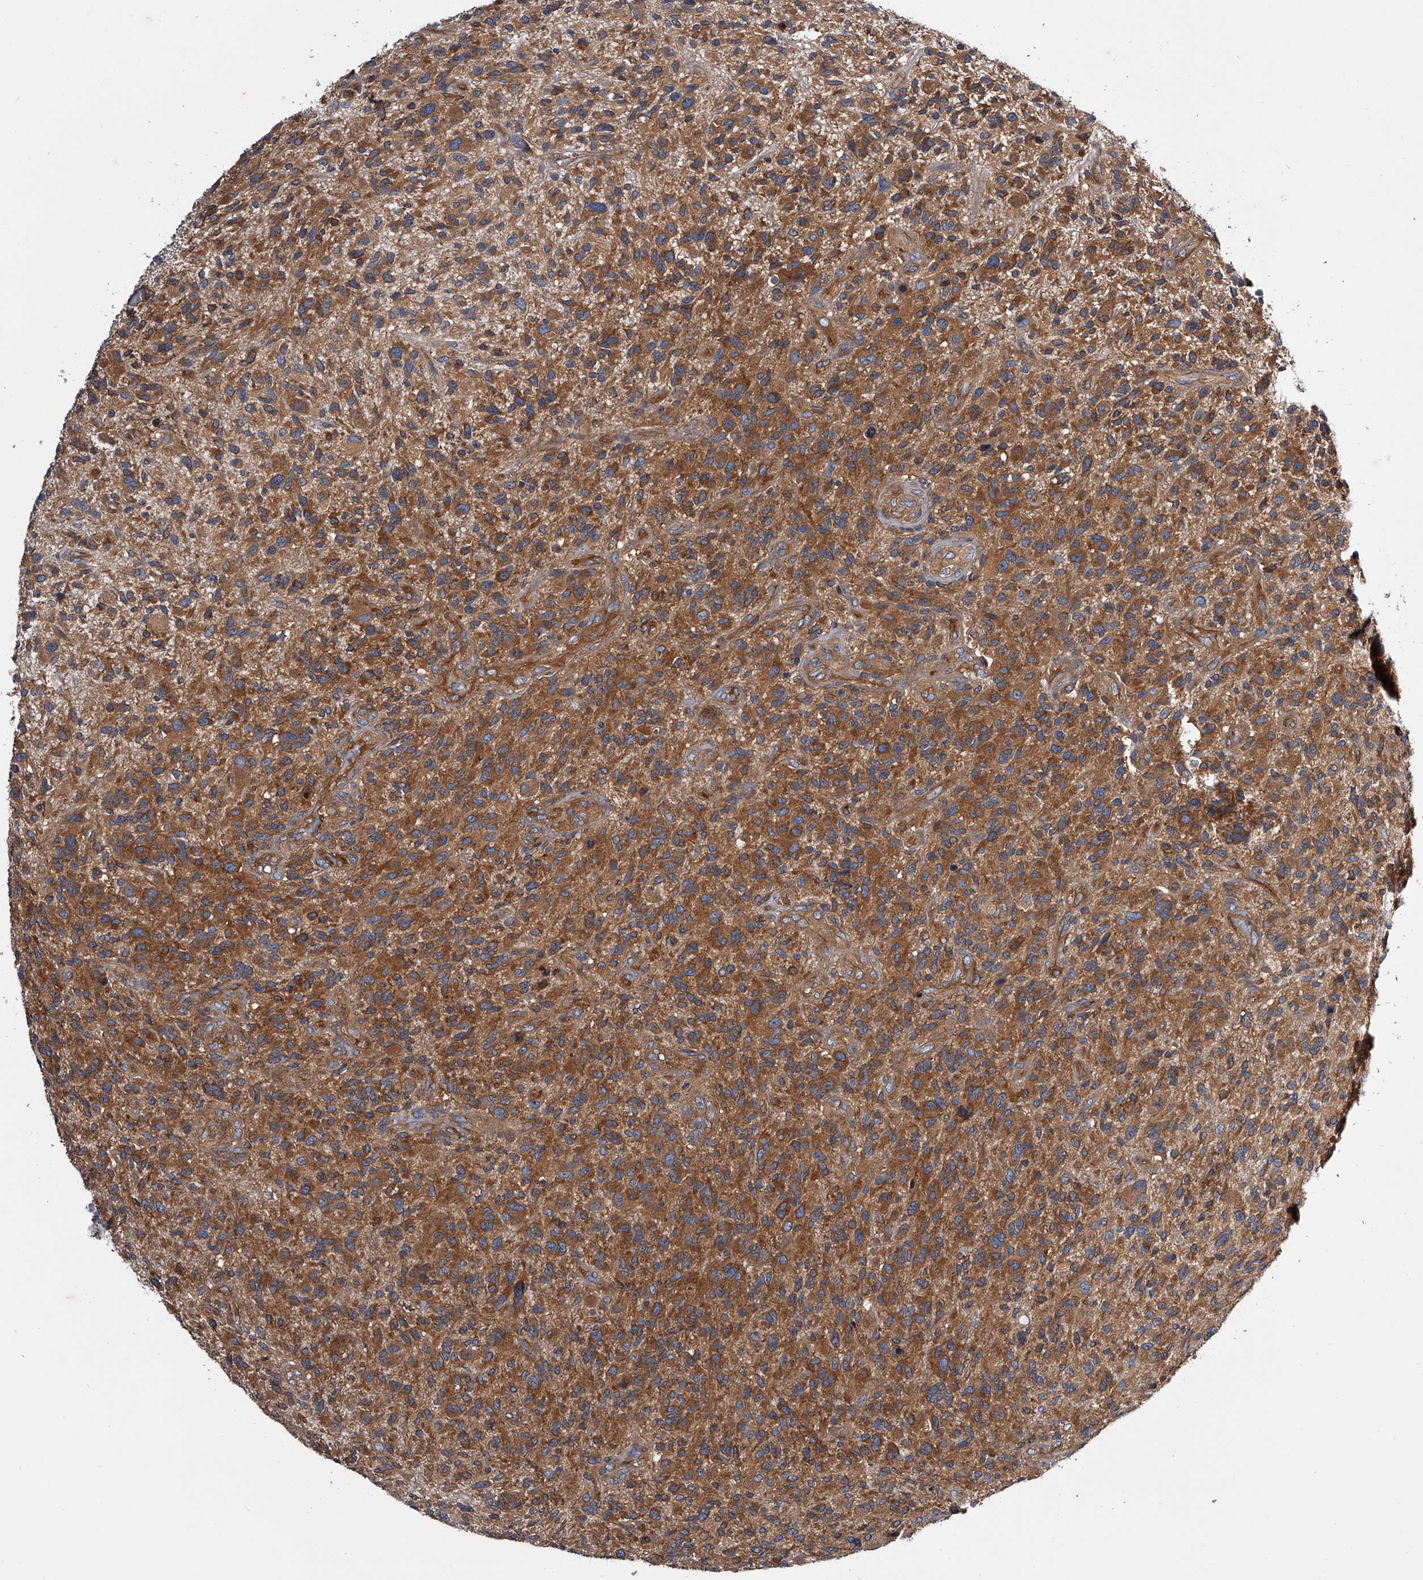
{"staining": {"intensity": "strong", "quantity": "25%-75%", "location": "cytoplasmic/membranous"}, "tissue": "glioma", "cell_type": "Tumor cells", "image_type": "cancer", "snomed": [{"axis": "morphology", "description": "Glioma, malignant, High grade"}, {"axis": "topography", "description": "Brain"}], "caption": "Human malignant glioma (high-grade) stained with a brown dye shows strong cytoplasmic/membranous positive staining in approximately 25%-75% of tumor cells.", "gene": "GAPVD1", "patient": {"sex": "male", "age": 47}}